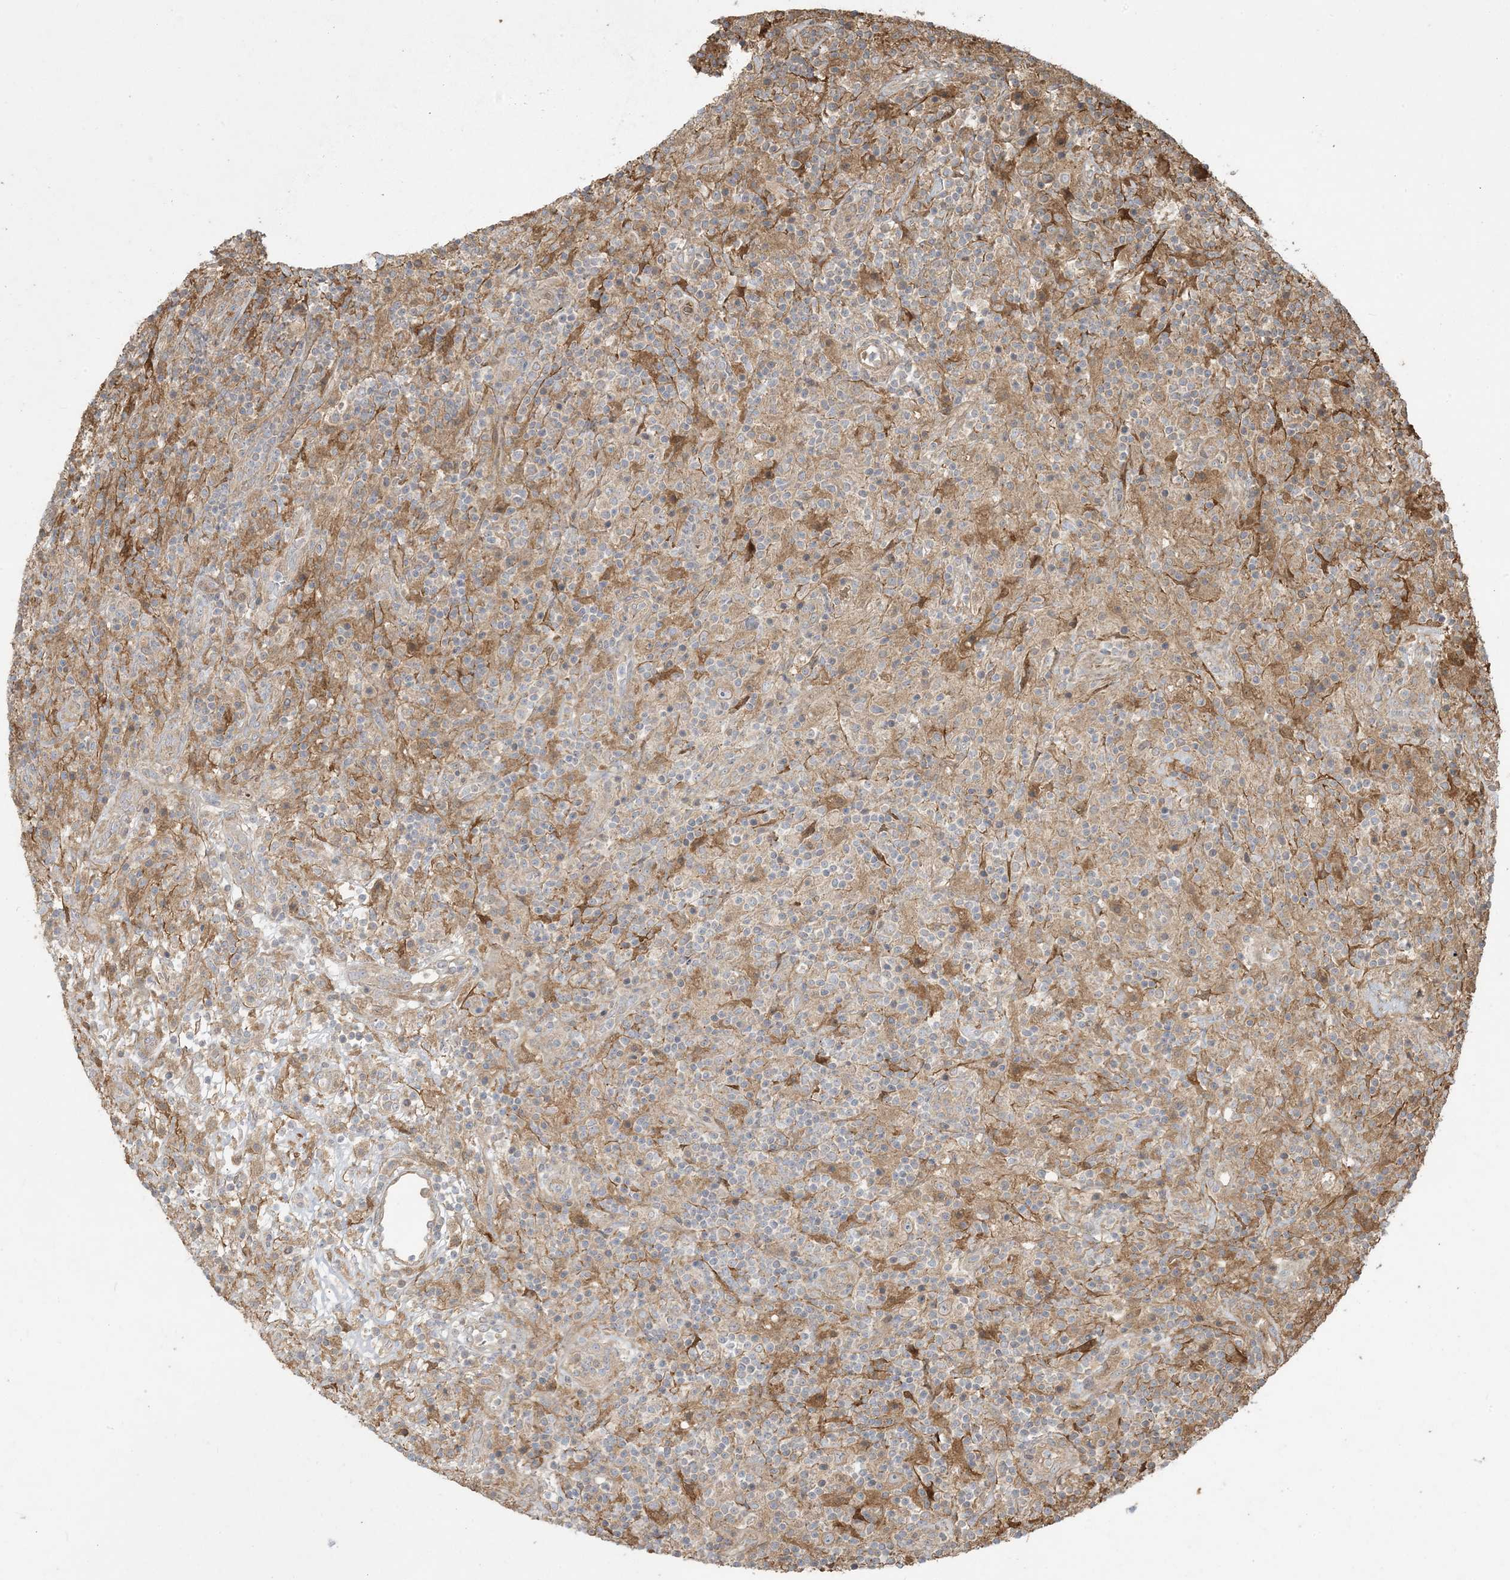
{"staining": {"intensity": "moderate", "quantity": ">75%", "location": "cytoplasmic/membranous"}, "tissue": "lymphoma", "cell_type": "Tumor cells", "image_type": "cancer", "snomed": [{"axis": "morphology", "description": "Hodgkin's disease, NOS"}, {"axis": "topography", "description": "Lymph node"}], "caption": "Immunohistochemical staining of Hodgkin's disease shows medium levels of moderate cytoplasmic/membranous staining in about >75% of tumor cells.", "gene": "HNMT", "patient": {"sex": "male", "age": 70}}